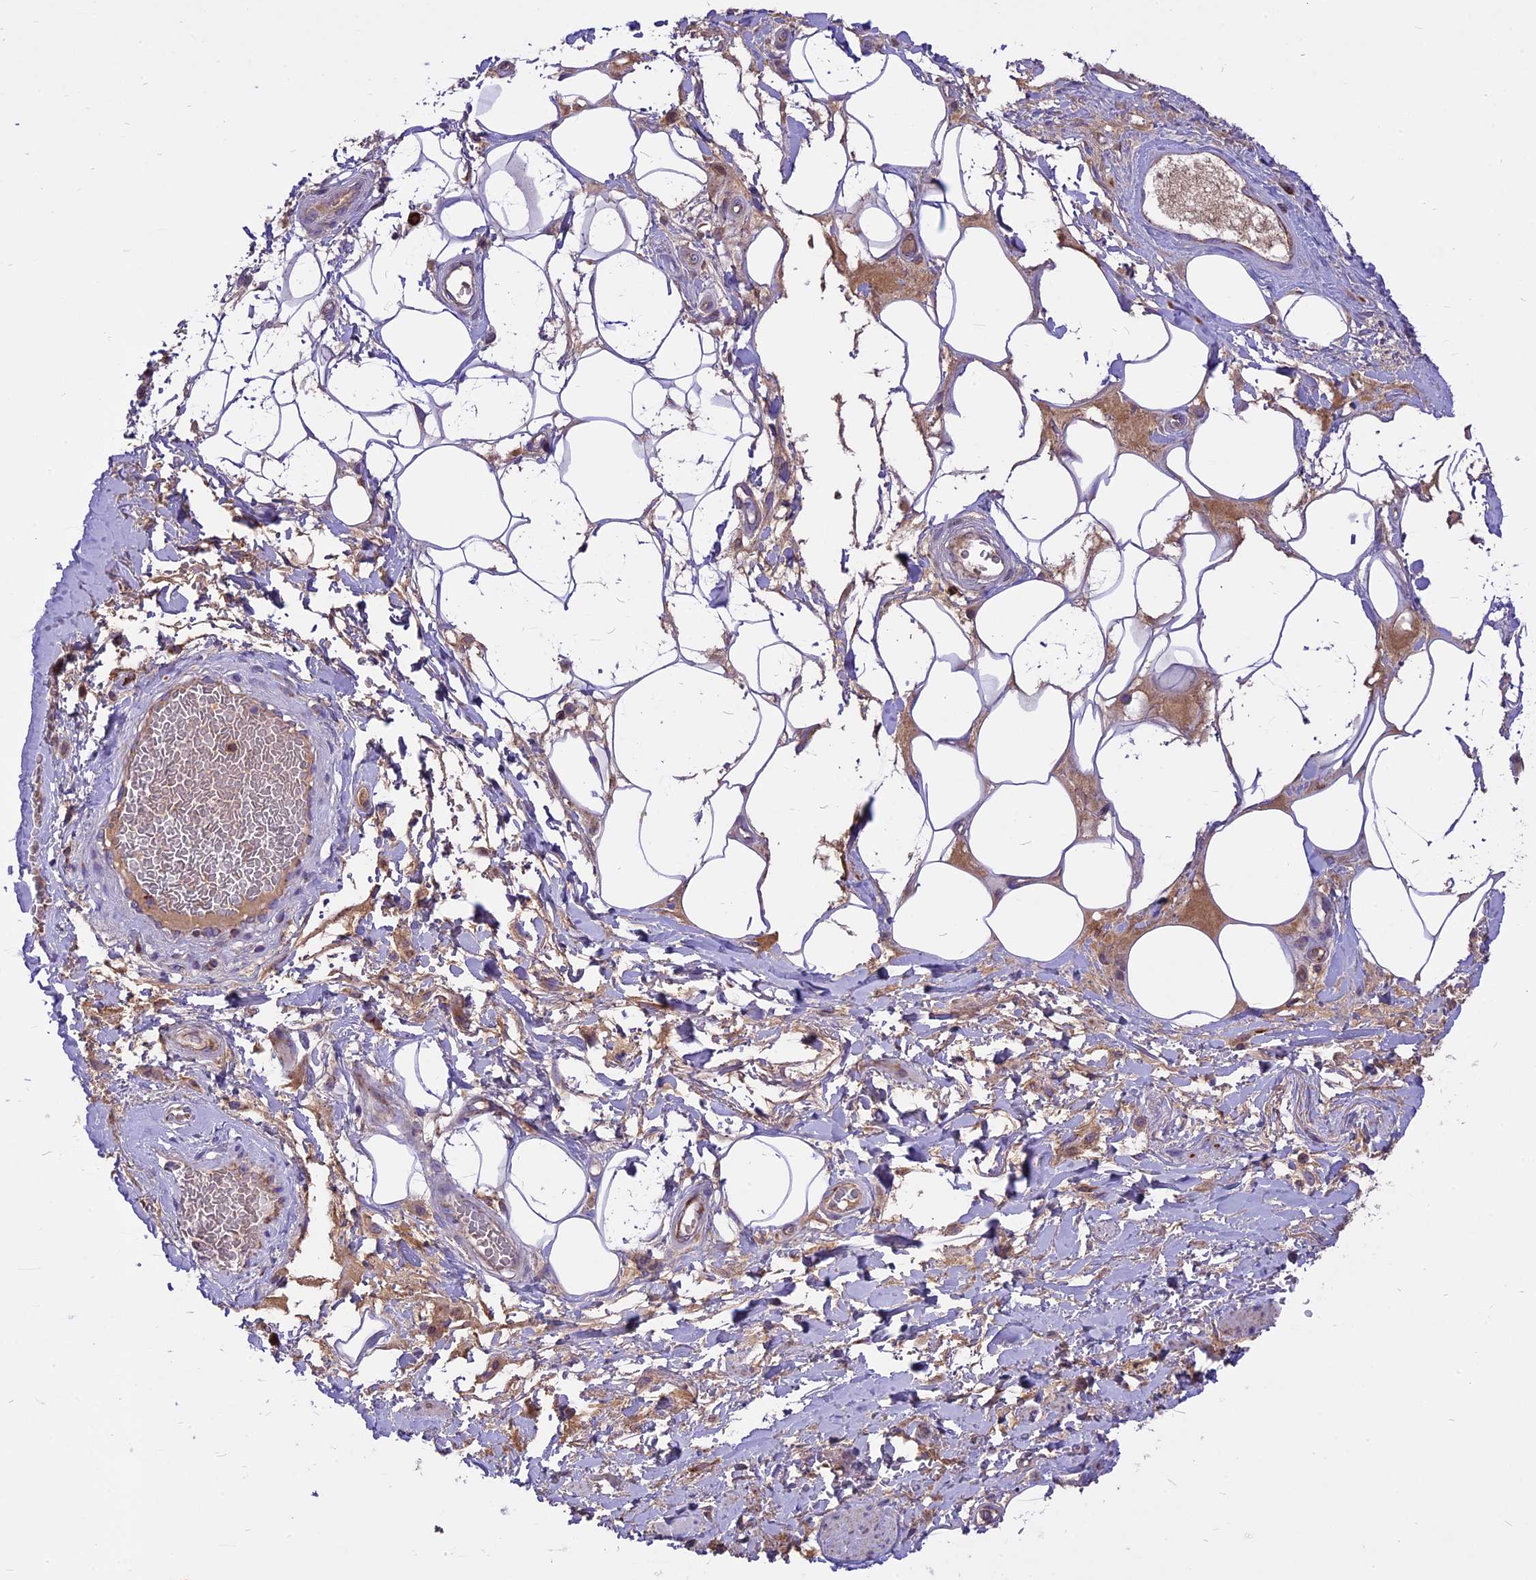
{"staining": {"intensity": "negative", "quantity": "none", "location": "none"}, "tissue": "adipose tissue", "cell_type": "Adipocytes", "image_type": "normal", "snomed": [{"axis": "morphology", "description": "Normal tissue, NOS"}, {"axis": "morphology", "description": "Adenocarcinoma, NOS"}, {"axis": "topography", "description": "Rectum"}, {"axis": "topography", "description": "Vagina"}, {"axis": "topography", "description": "Peripheral nerve tissue"}], "caption": "Adipocytes show no significant expression in normal adipose tissue. Nuclei are stained in blue.", "gene": "COX17", "patient": {"sex": "female", "age": 71}}